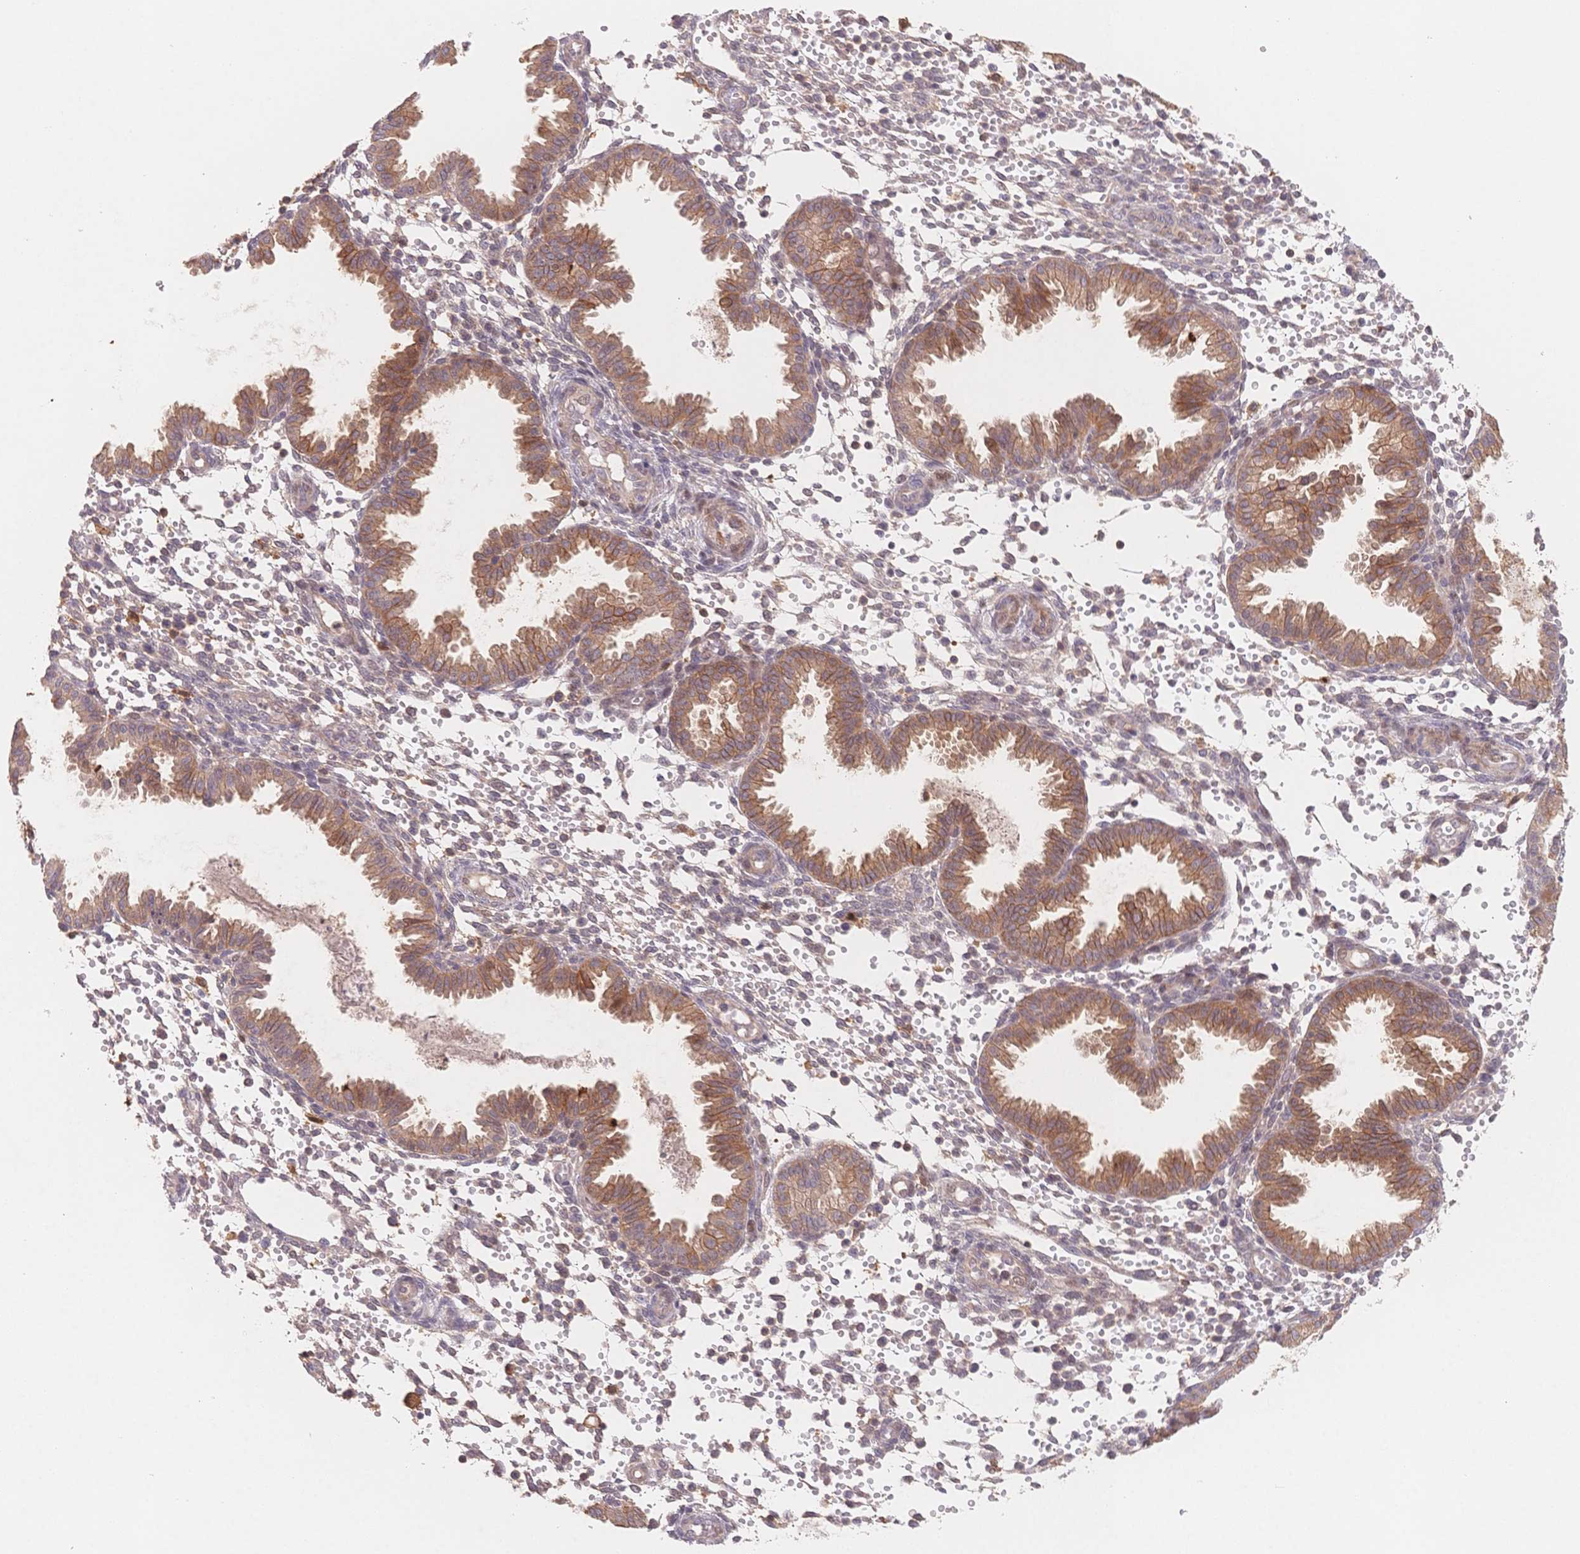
{"staining": {"intensity": "weak", "quantity": "<25%", "location": "cytoplasmic/membranous"}, "tissue": "endometrium", "cell_type": "Cells in endometrial stroma", "image_type": "normal", "snomed": [{"axis": "morphology", "description": "Normal tissue, NOS"}, {"axis": "topography", "description": "Endometrium"}], "caption": "This is a image of immunohistochemistry staining of normal endometrium, which shows no positivity in cells in endometrial stroma.", "gene": "C12orf75", "patient": {"sex": "female", "age": 33}}